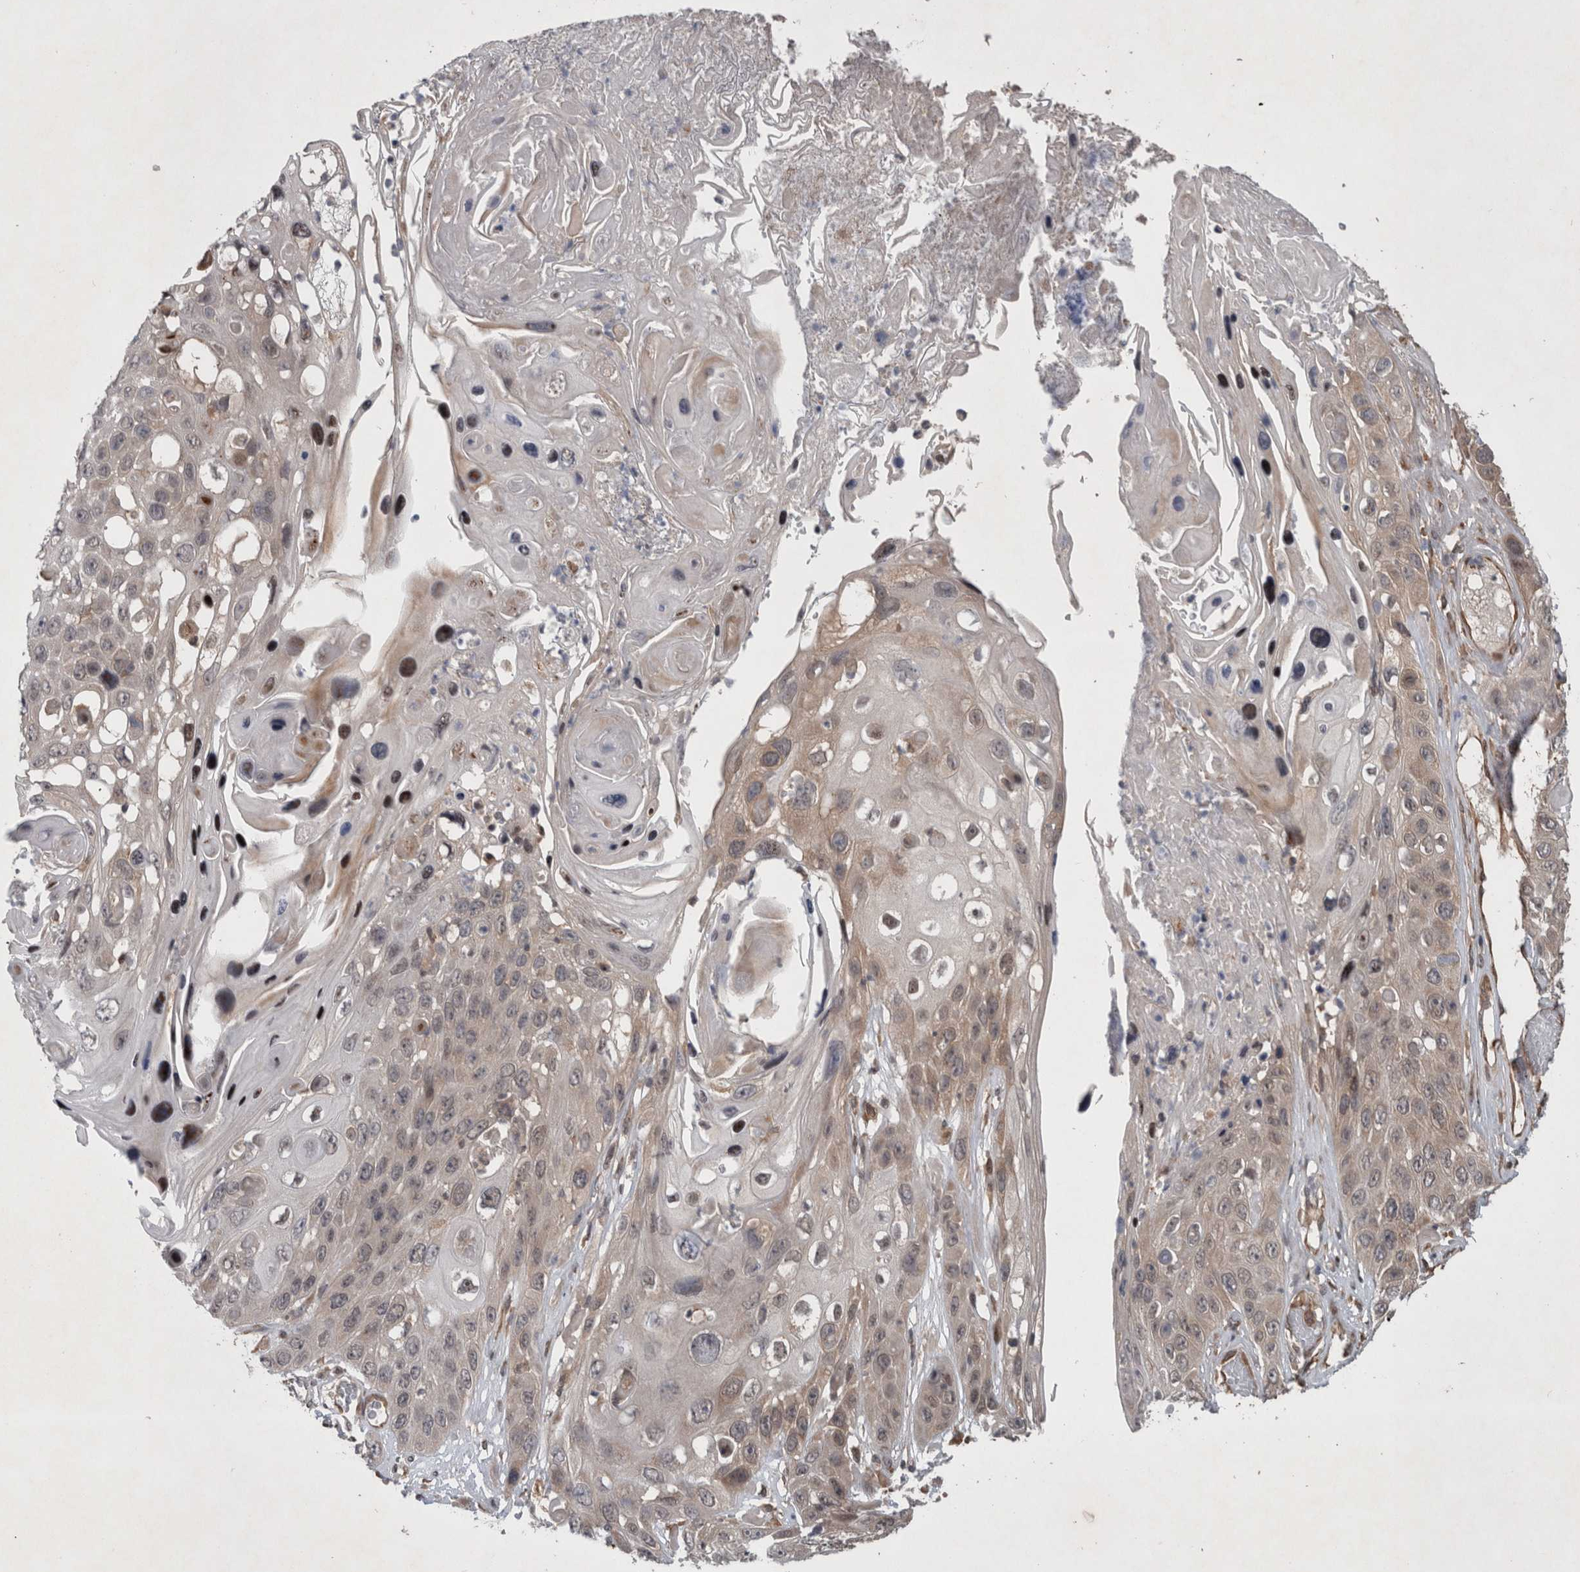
{"staining": {"intensity": "weak", "quantity": ">75%", "location": "cytoplasmic/membranous"}, "tissue": "skin cancer", "cell_type": "Tumor cells", "image_type": "cancer", "snomed": [{"axis": "morphology", "description": "Squamous cell carcinoma, NOS"}, {"axis": "topography", "description": "Skin"}], "caption": "A micrograph showing weak cytoplasmic/membranous staining in about >75% of tumor cells in skin squamous cell carcinoma, as visualized by brown immunohistochemical staining.", "gene": "GIMAP6", "patient": {"sex": "male", "age": 55}}